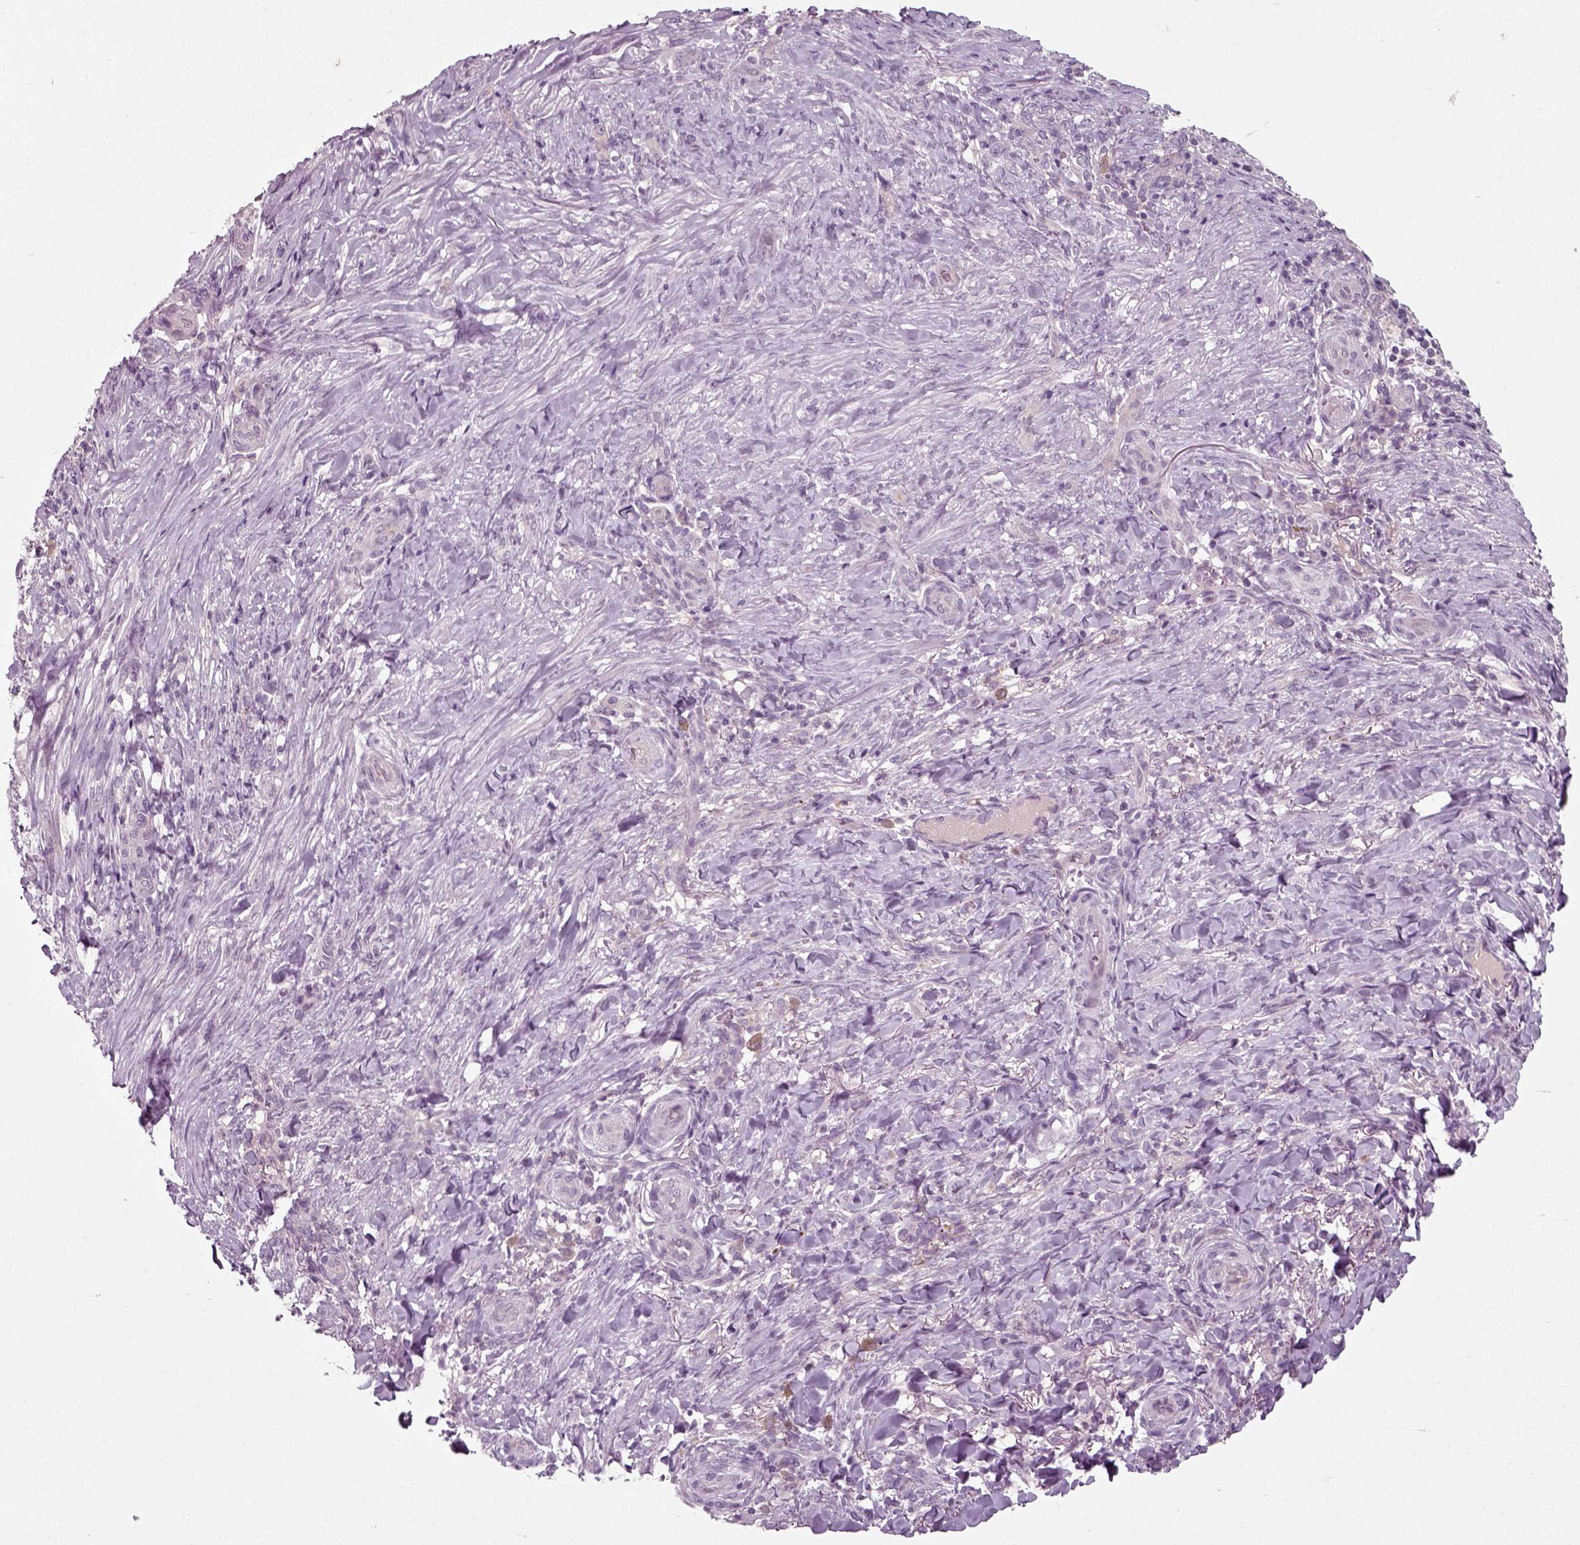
{"staining": {"intensity": "negative", "quantity": "none", "location": "none"}, "tissue": "skin cancer", "cell_type": "Tumor cells", "image_type": "cancer", "snomed": [{"axis": "morphology", "description": "Basal cell carcinoma"}, {"axis": "topography", "description": "Skin"}], "caption": "Human skin basal cell carcinoma stained for a protein using immunohistochemistry reveals no staining in tumor cells.", "gene": "RND2", "patient": {"sex": "female", "age": 69}}